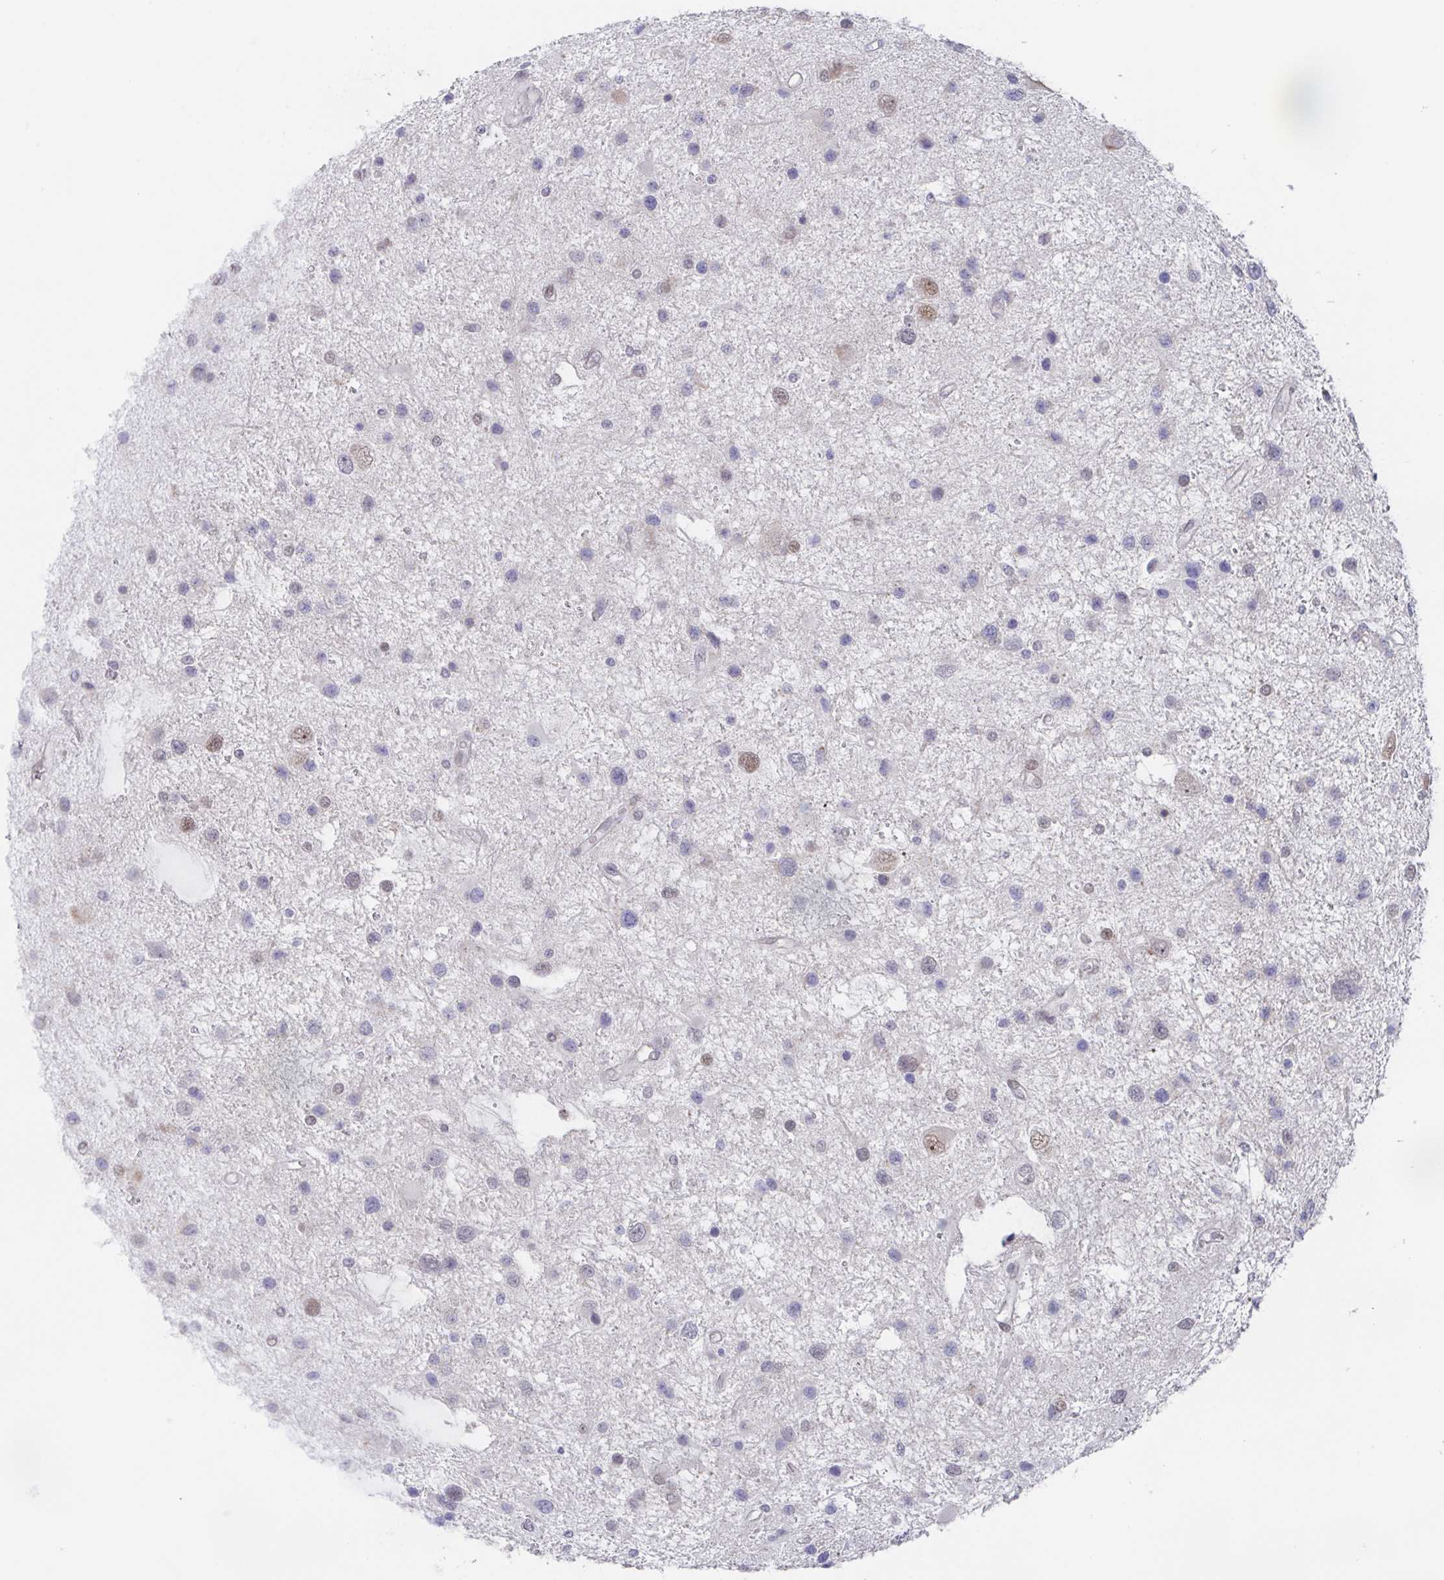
{"staining": {"intensity": "negative", "quantity": "none", "location": "none"}, "tissue": "glioma", "cell_type": "Tumor cells", "image_type": "cancer", "snomed": [{"axis": "morphology", "description": "Glioma, malignant, Low grade"}, {"axis": "topography", "description": "Brain"}], "caption": "Protein analysis of malignant glioma (low-grade) demonstrates no significant staining in tumor cells. The staining was performed using DAB to visualize the protein expression in brown, while the nuclei were stained in blue with hematoxylin (Magnification: 20x).", "gene": "POU2F3", "patient": {"sex": "female", "age": 32}}